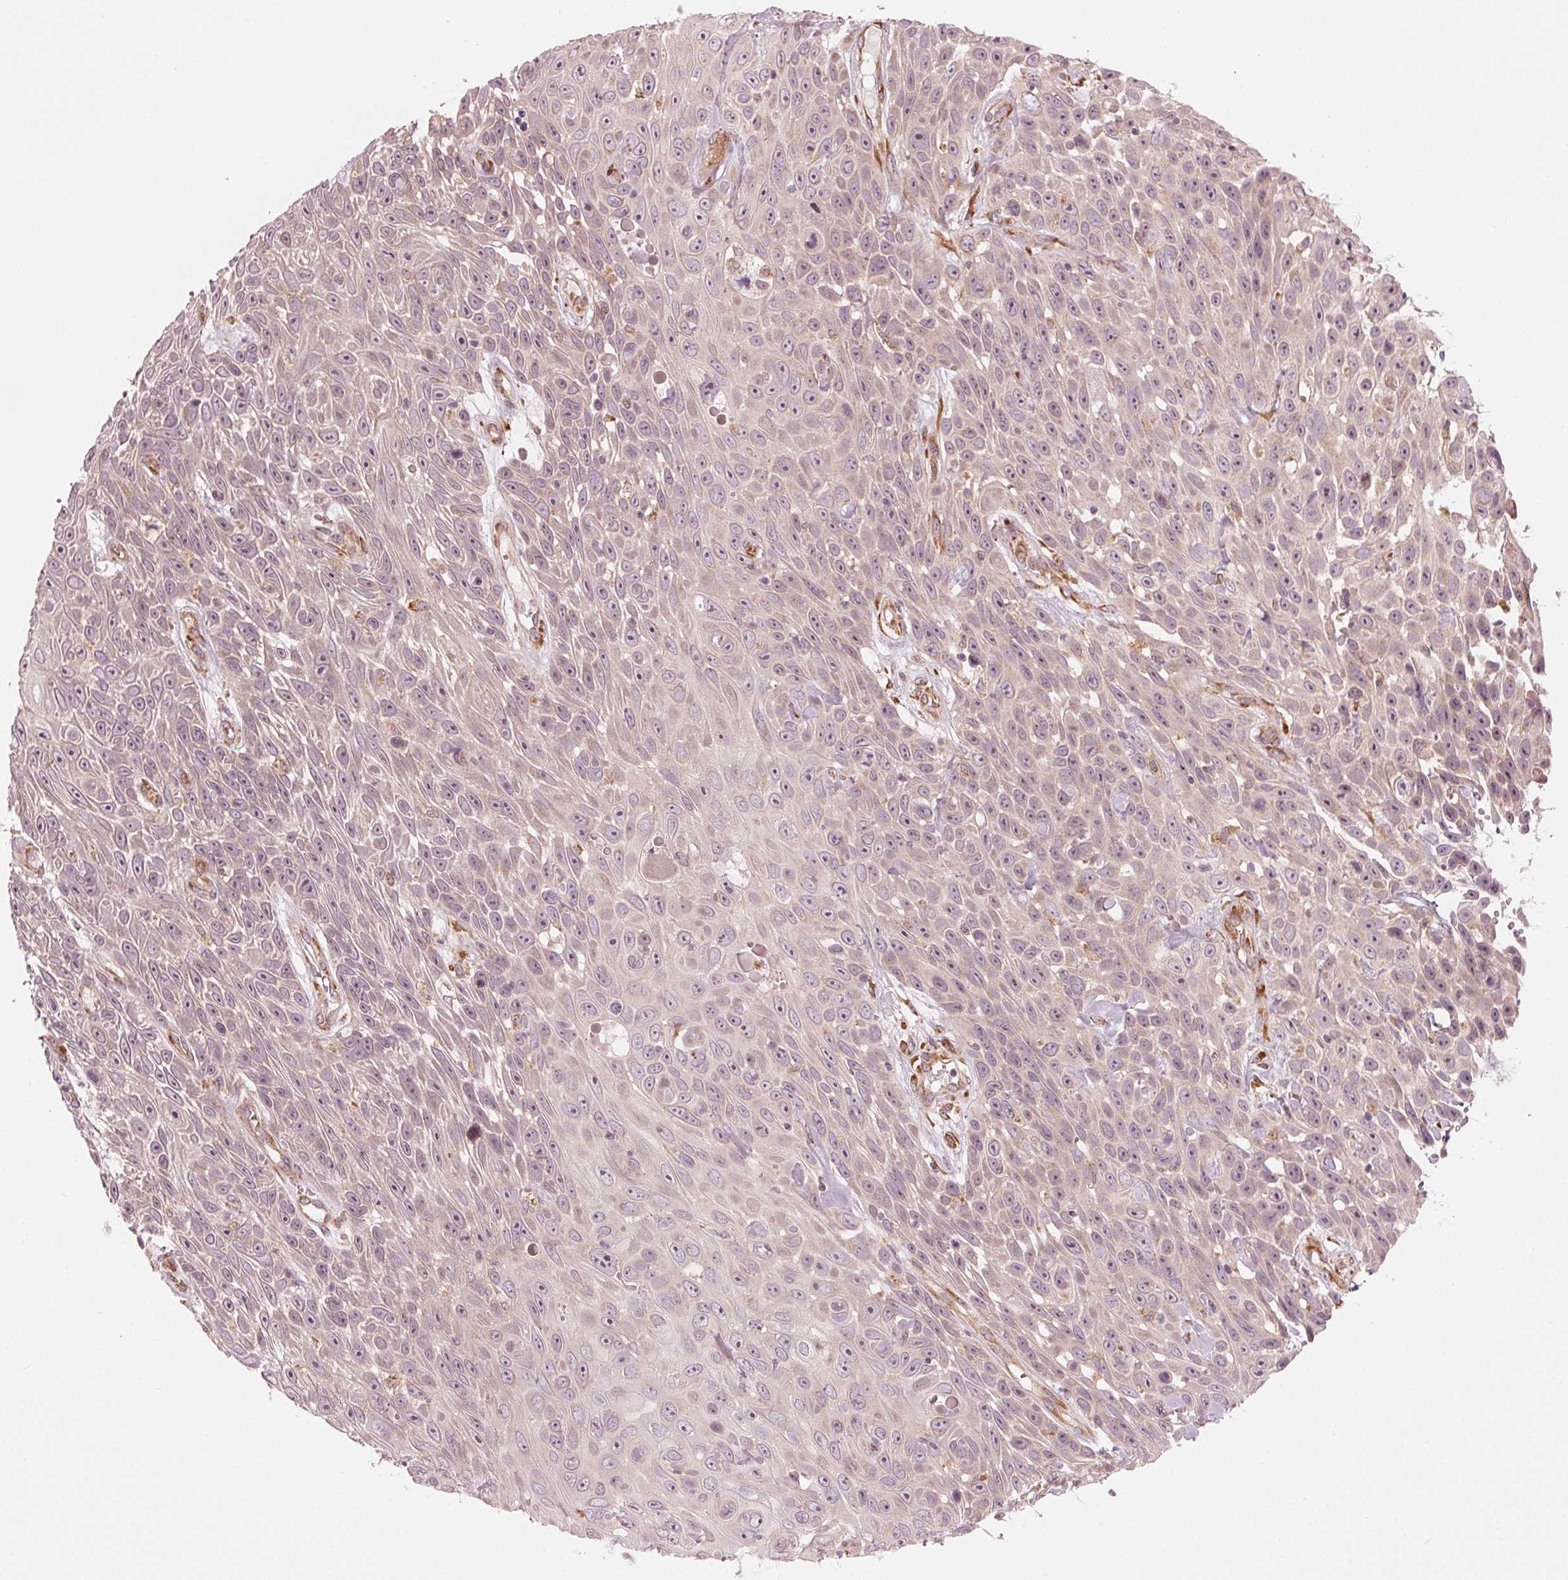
{"staining": {"intensity": "negative", "quantity": "none", "location": "none"}, "tissue": "skin cancer", "cell_type": "Tumor cells", "image_type": "cancer", "snomed": [{"axis": "morphology", "description": "Squamous cell carcinoma, NOS"}, {"axis": "topography", "description": "Skin"}], "caption": "A histopathology image of human squamous cell carcinoma (skin) is negative for staining in tumor cells.", "gene": "CMIP", "patient": {"sex": "male", "age": 82}}